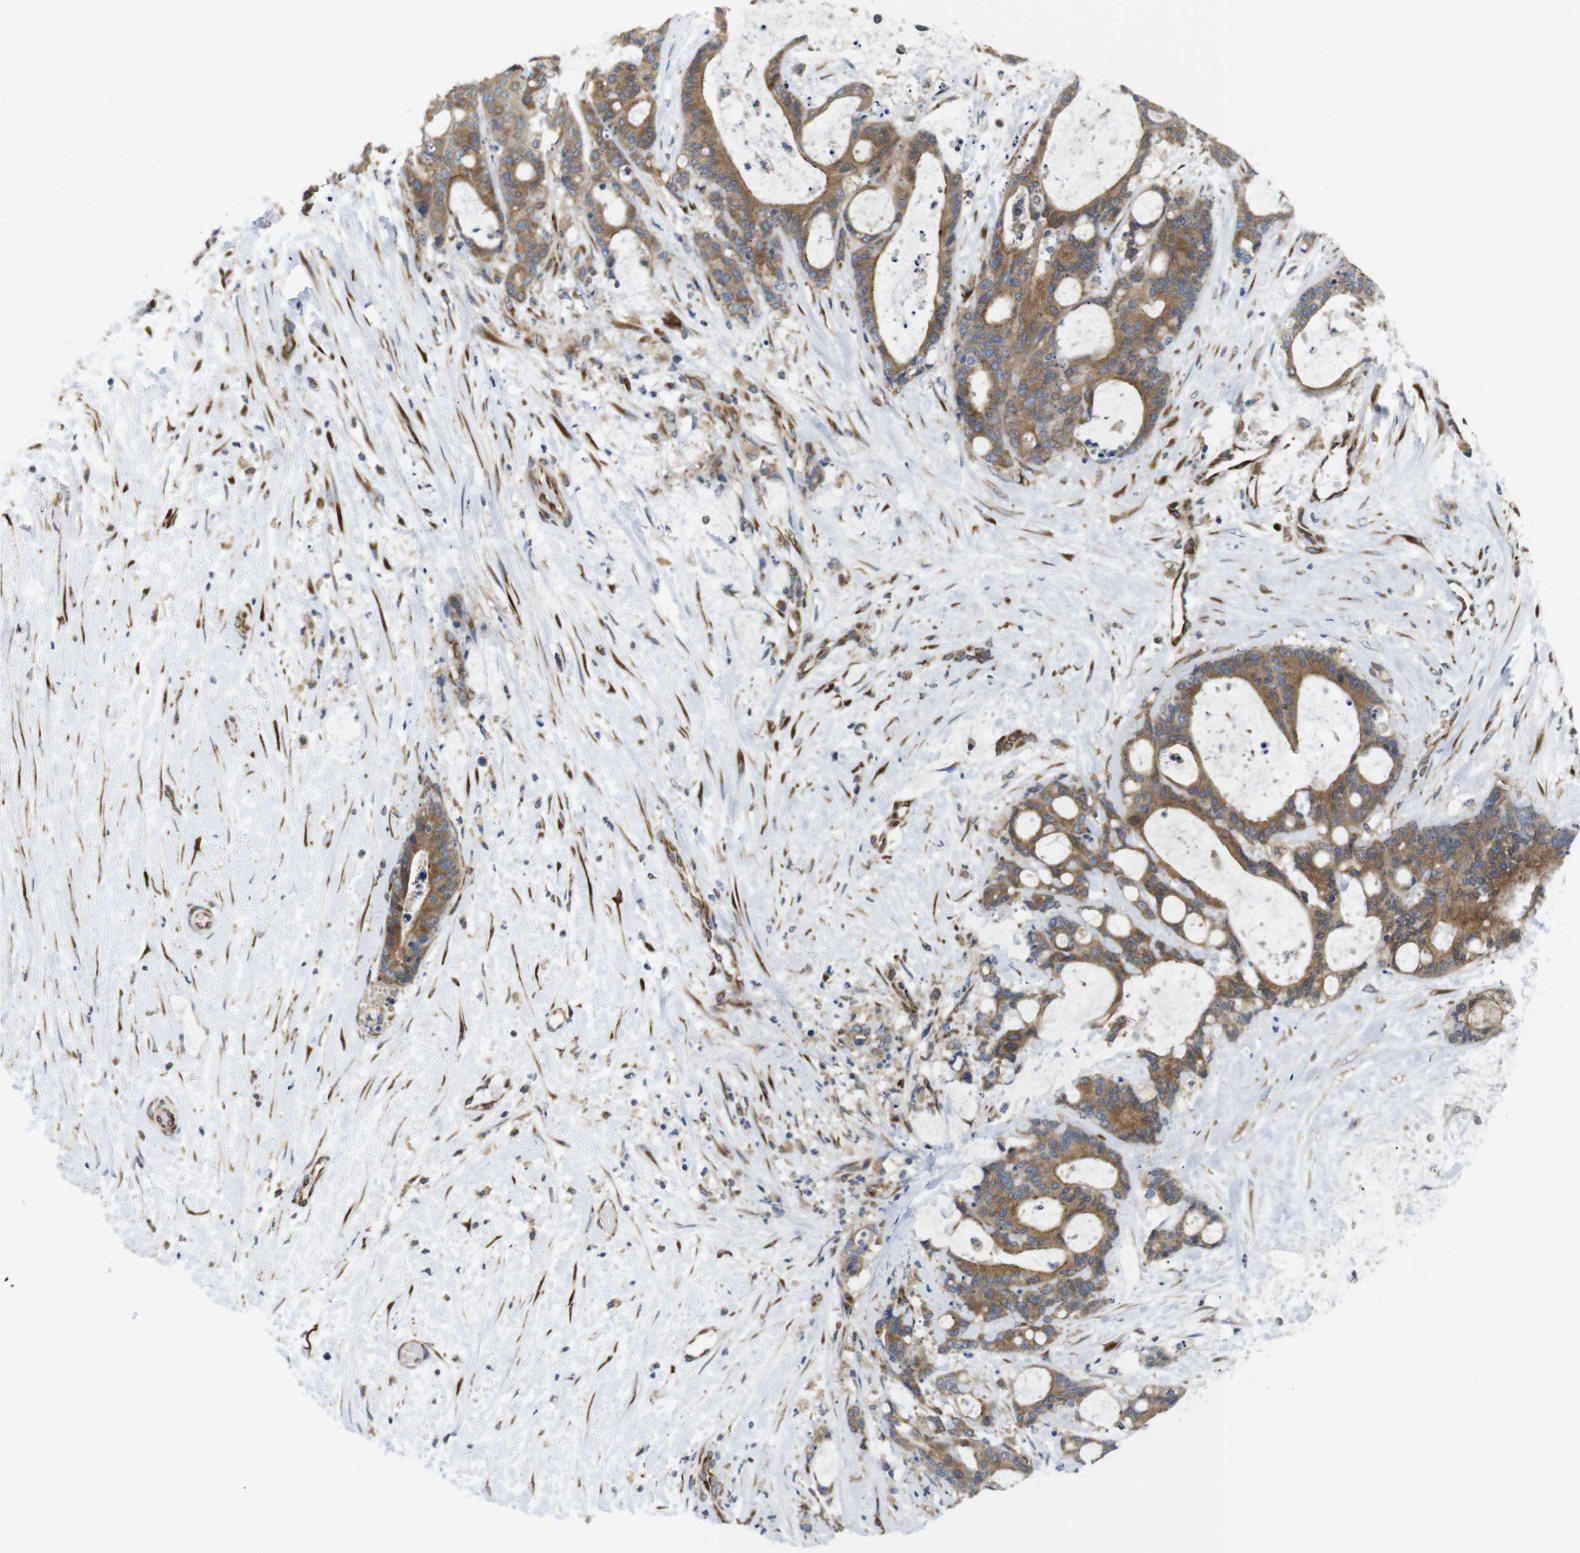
{"staining": {"intensity": "moderate", "quantity": ">75%", "location": "cytoplasmic/membranous"}, "tissue": "liver cancer", "cell_type": "Tumor cells", "image_type": "cancer", "snomed": [{"axis": "morphology", "description": "Cholangiocarcinoma"}, {"axis": "topography", "description": "Liver"}], "caption": "Immunohistochemistry (IHC) image of neoplastic tissue: liver cancer (cholangiocarcinoma) stained using immunohistochemistry displays medium levels of moderate protein expression localized specifically in the cytoplasmic/membranous of tumor cells, appearing as a cytoplasmic/membranous brown color.", "gene": "PCNX2", "patient": {"sex": "female", "age": 73}}